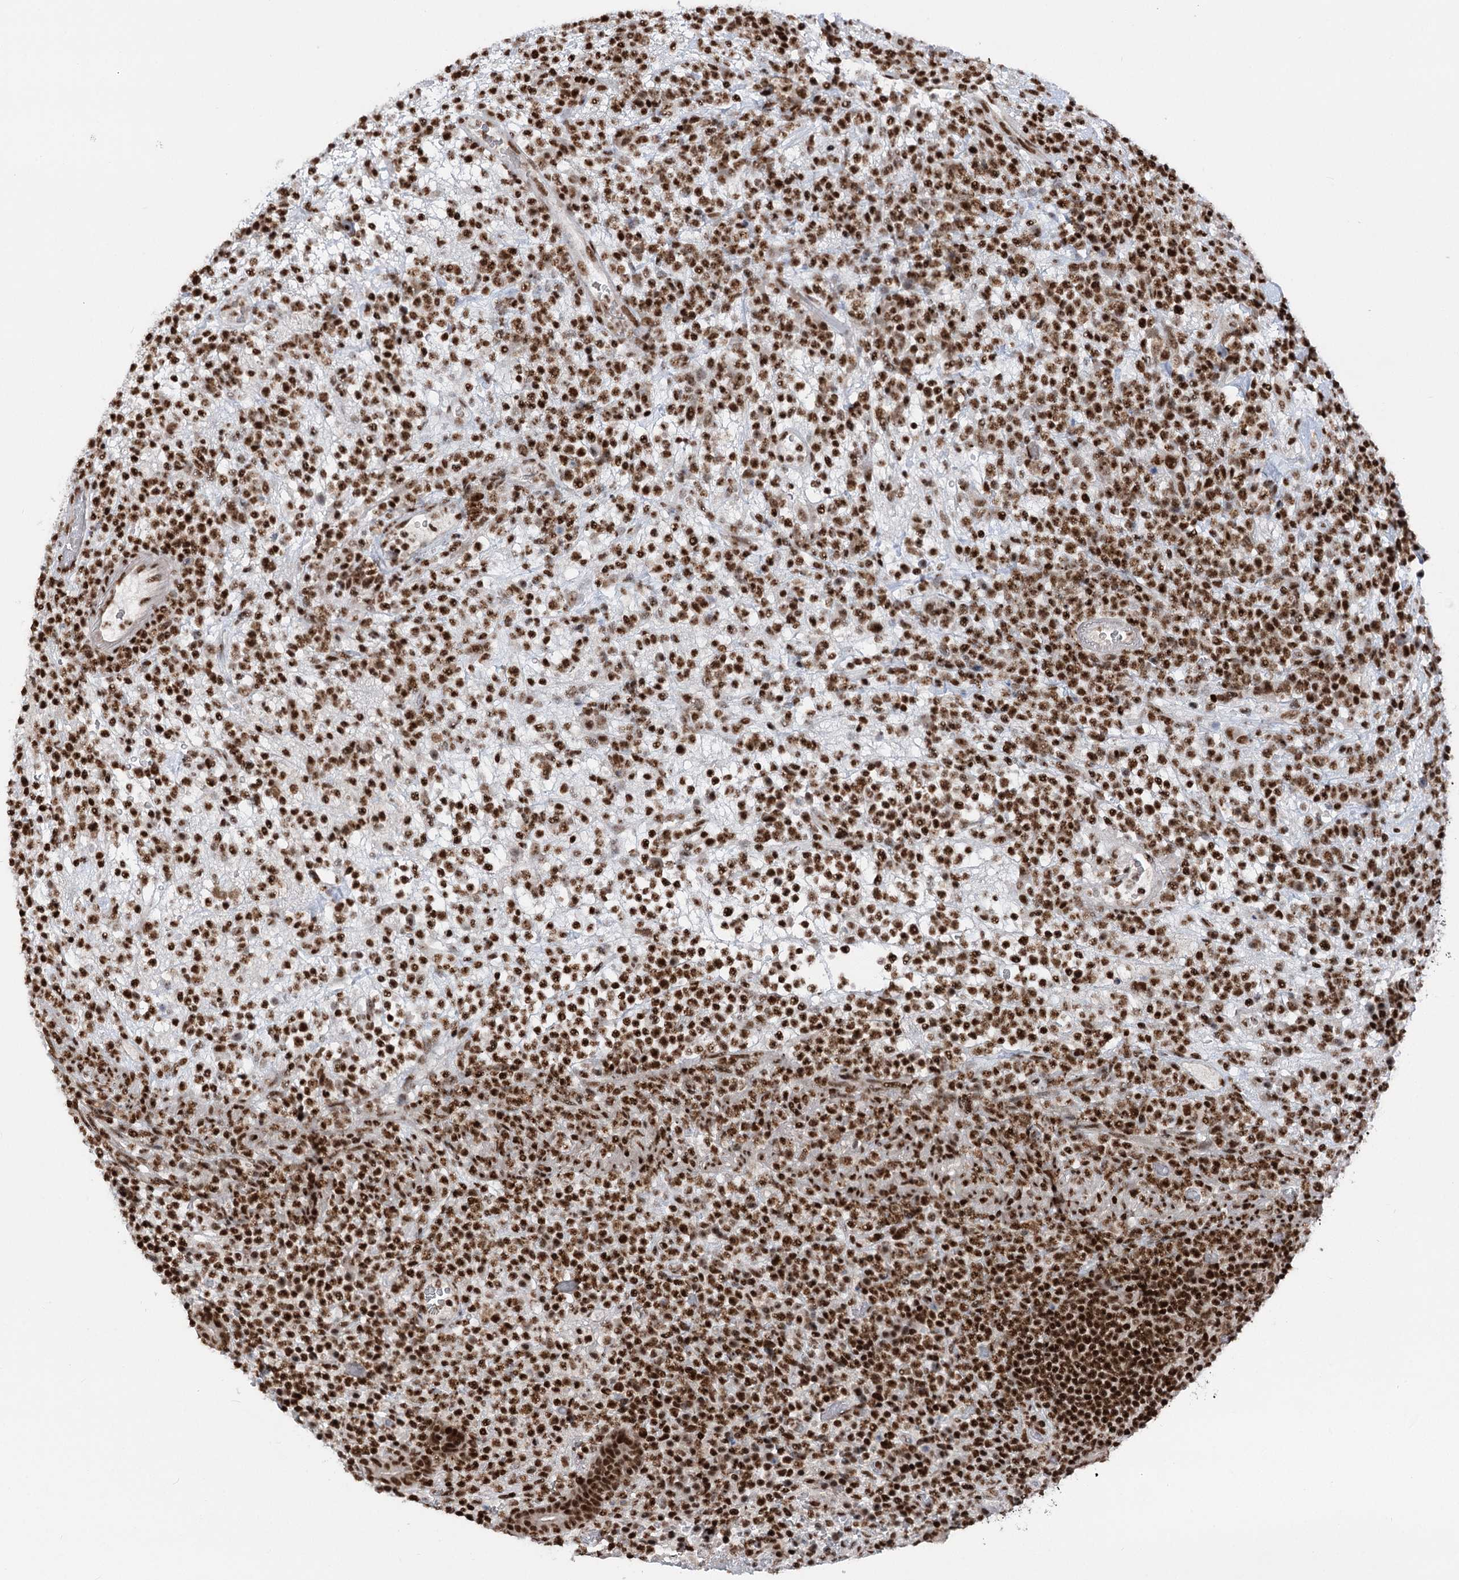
{"staining": {"intensity": "strong", "quantity": ">75%", "location": "nuclear"}, "tissue": "lymphoma", "cell_type": "Tumor cells", "image_type": "cancer", "snomed": [{"axis": "morphology", "description": "Malignant lymphoma, non-Hodgkin's type, High grade"}, {"axis": "topography", "description": "Colon"}], "caption": "Strong nuclear protein expression is appreciated in approximately >75% of tumor cells in lymphoma.", "gene": "CGGBP1", "patient": {"sex": "female", "age": 53}}